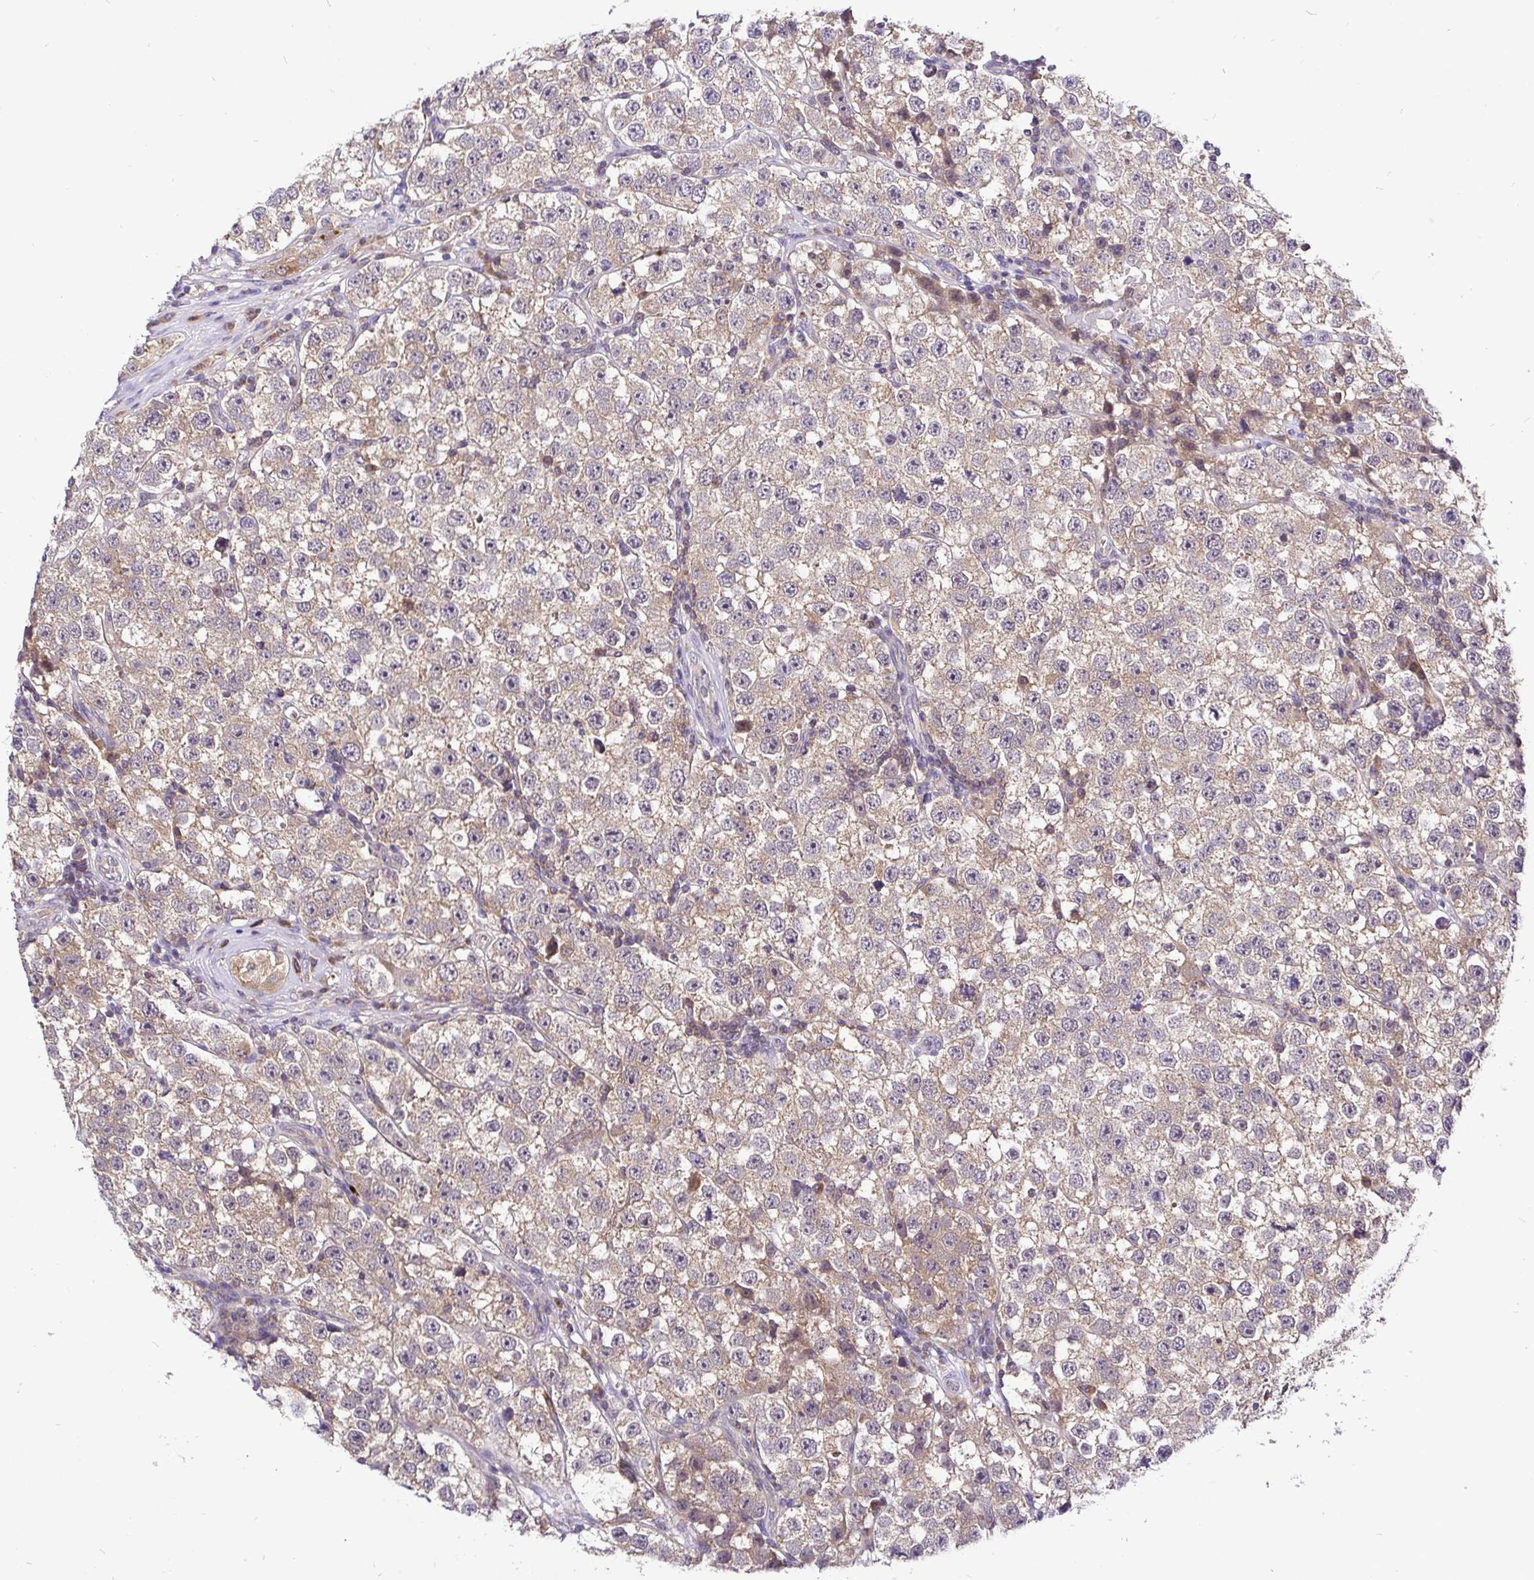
{"staining": {"intensity": "moderate", "quantity": ">75%", "location": "cytoplasmic/membranous"}, "tissue": "testis cancer", "cell_type": "Tumor cells", "image_type": "cancer", "snomed": [{"axis": "morphology", "description": "Seminoma, NOS"}, {"axis": "topography", "description": "Testis"}], "caption": "A medium amount of moderate cytoplasmic/membranous expression is seen in approximately >75% of tumor cells in testis cancer (seminoma) tissue. The protein of interest is stained brown, and the nuclei are stained in blue (DAB (3,3'-diaminobenzidine) IHC with brightfield microscopy, high magnification).", "gene": "UBE2M", "patient": {"sex": "male", "age": 34}}